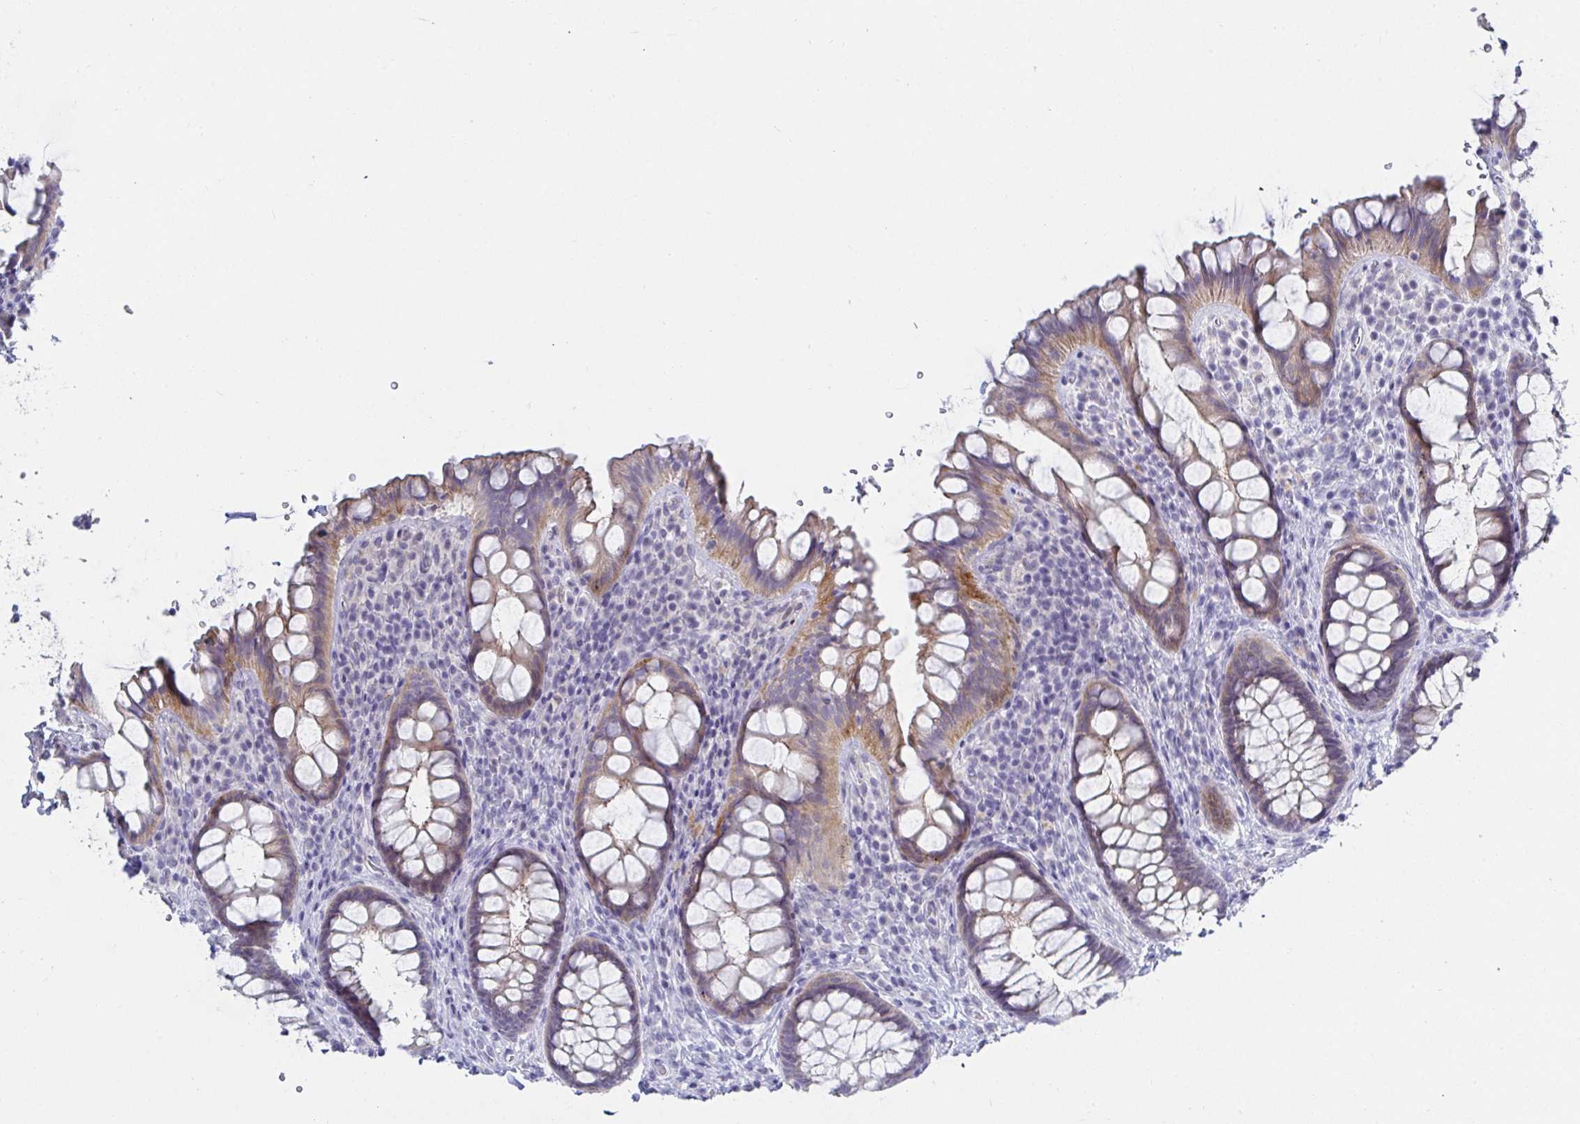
{"staining": {"intensity": "moderate", "quantity": "25%-75%", "location": "cytoplasmic/membranous"}, "tissue": "rectum", "cell_type": "Glandular cells", "image_type": "normal", "snomed": [{"axis": "morphology", "description": "Normal tissue, NOS"}, {"axis": "topography", "description": "Rectum"}, {"axis": "topography", "description": "Peripheral nerve tissue"}], "caption": "Moderate cytoplasmic/membranous expression is seen in approximately 25%-75% of glandular cells in normal rectum. Immunohistochemistry stains the protein in brown and the nuclei are stained blue.", "gene": "OR10K1", "patient": {"sex": "female", "age": 69}}